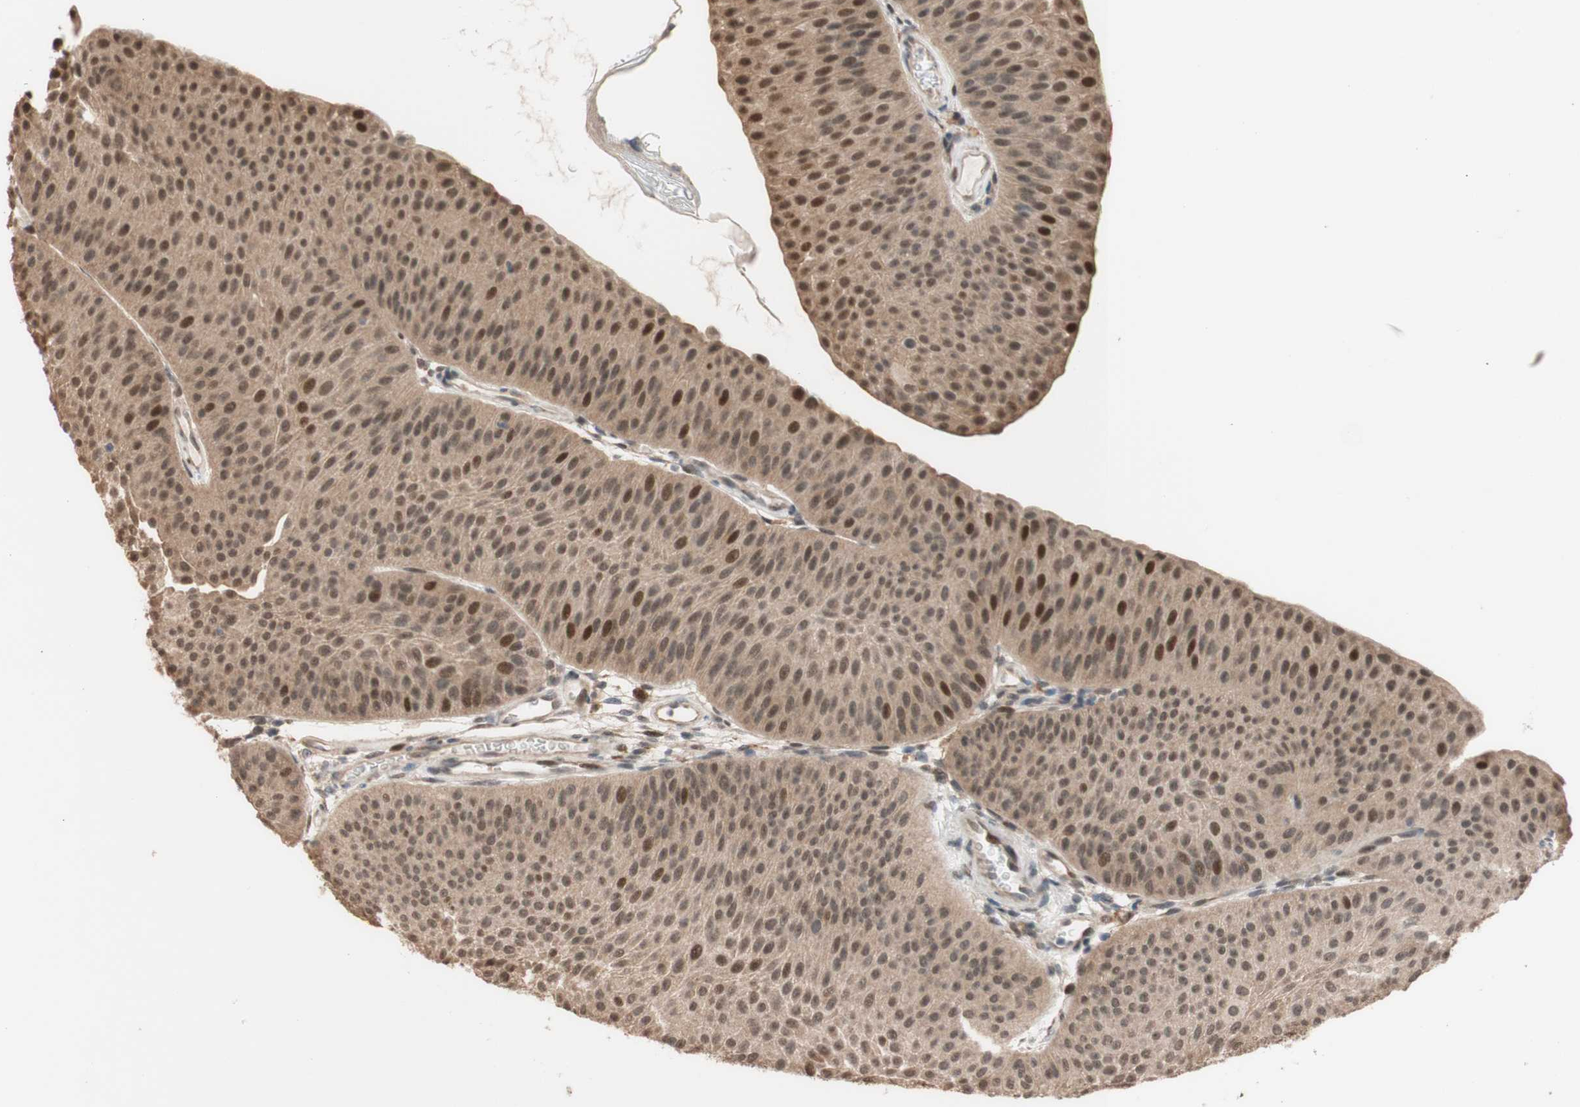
{"staining": {"intensity": "moderate", "quantity": "25%-75%", "location": "nuclear"}, "tissue": "urothelial cancer", "cell_type": "Tumor cells", "image_type": "cancer", "snomed": [{"axis": "morphology", "description": "Urothelial carcinoma, Low grade"}, {"axis": "topography", "description": "Urinary bladder"}], "caption": "Protein analysis of low-grade urothelial carcinoma tissue demonstrates moderate nuclear expression in approximately 25%-75% of tumor cells.", "gene": "CCNC", "patient": {"sex": "female", "age": 60}}